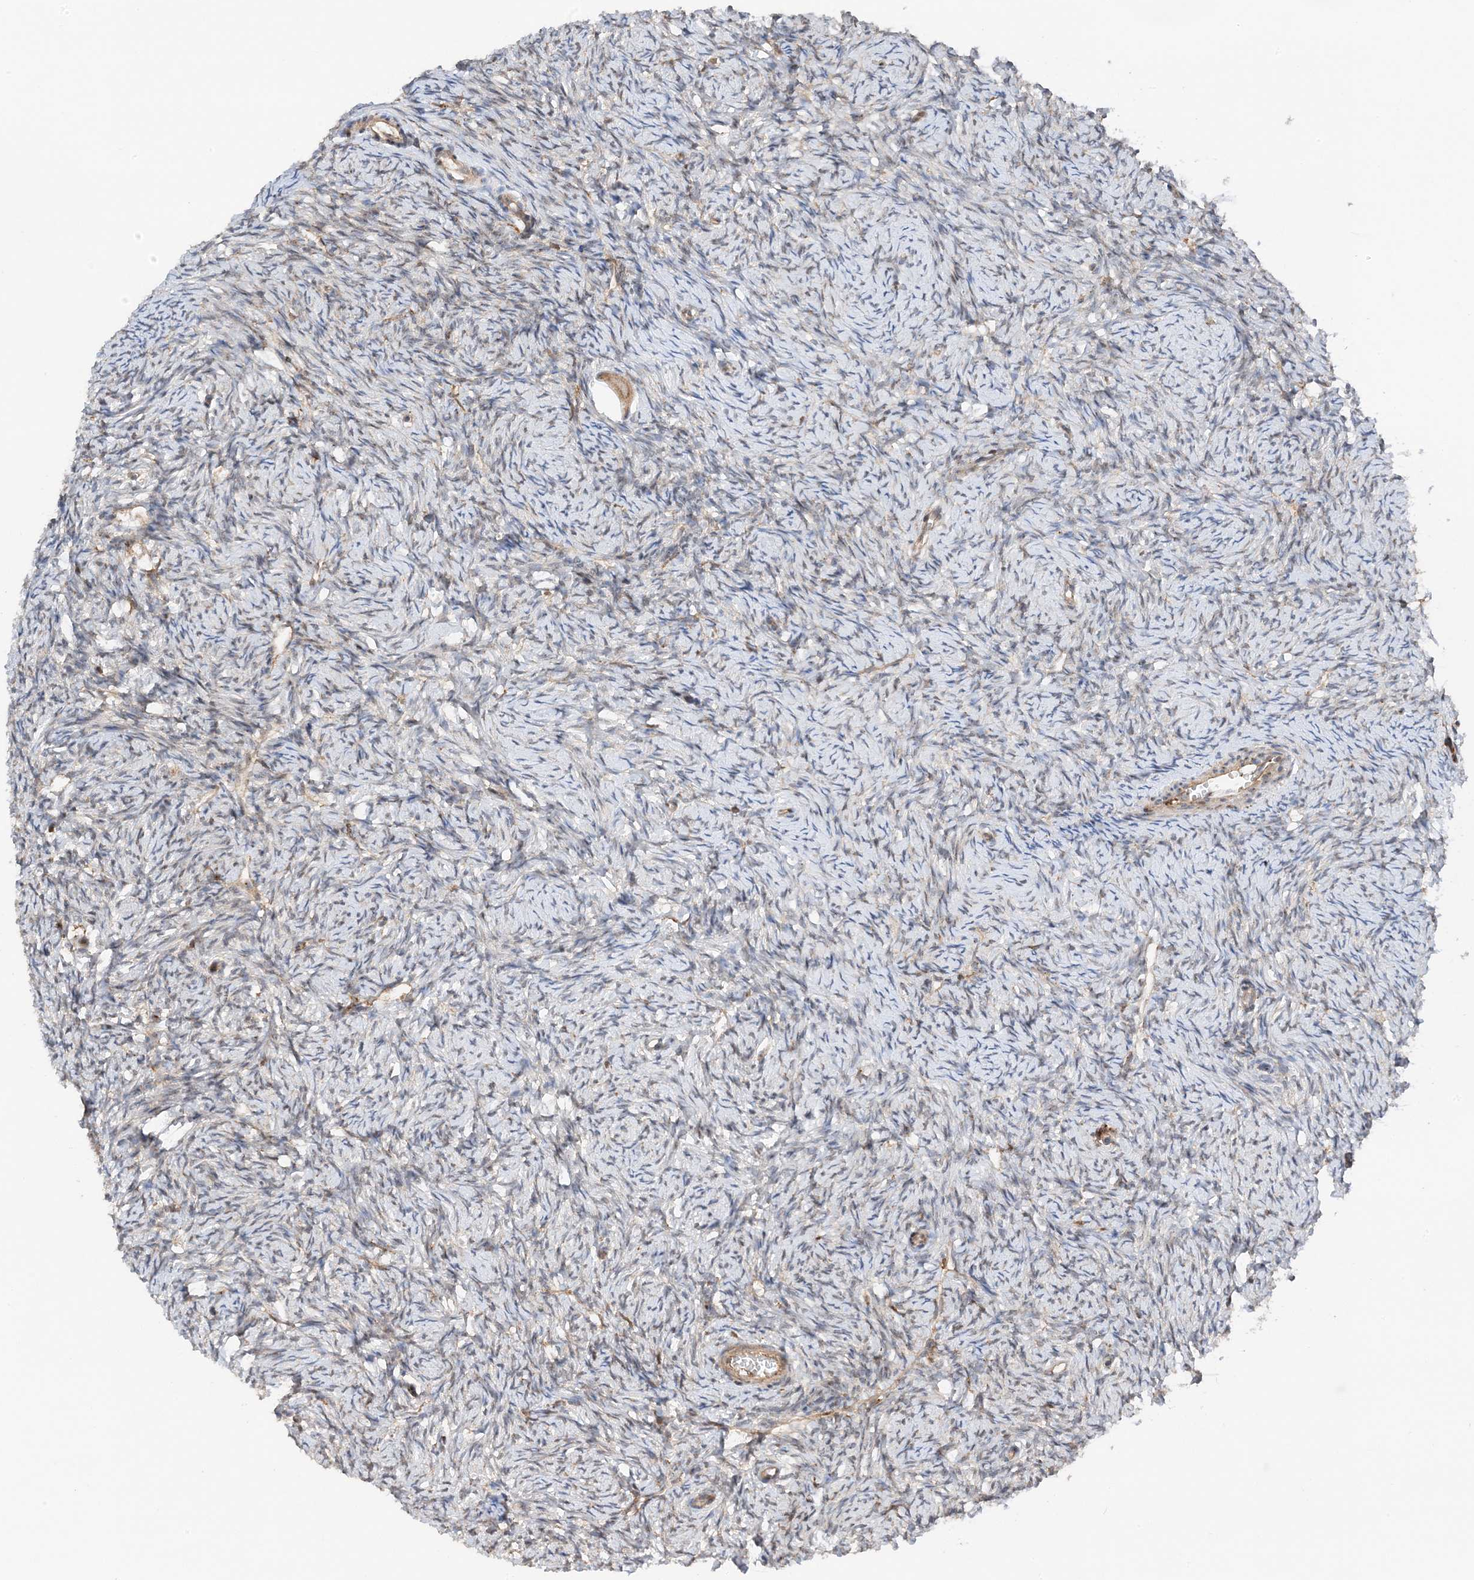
{"staining": {"intensity": "moderate", "quantity": ">75%", "location": "cytoplasmic/membranous"}, "tissue": "ovary", "cell_type": "Follicle cells", "image_type": "normal", "snomed": [{"axis": "morphology", "description": "Normal tissue, NOS"}, {"axis": "morphology", "description": "Cyst, NOS"}, {"axis": "topography", "description": "Ovary"}], "caption": "Brown immunohistochemical staining in unremarkable human ovary displays moderate cytoplasmic/membranous staining in approximately >75% of follicle cells.", "gene": "TATDN3", "patient": {"sex": "female", "age": 33}}